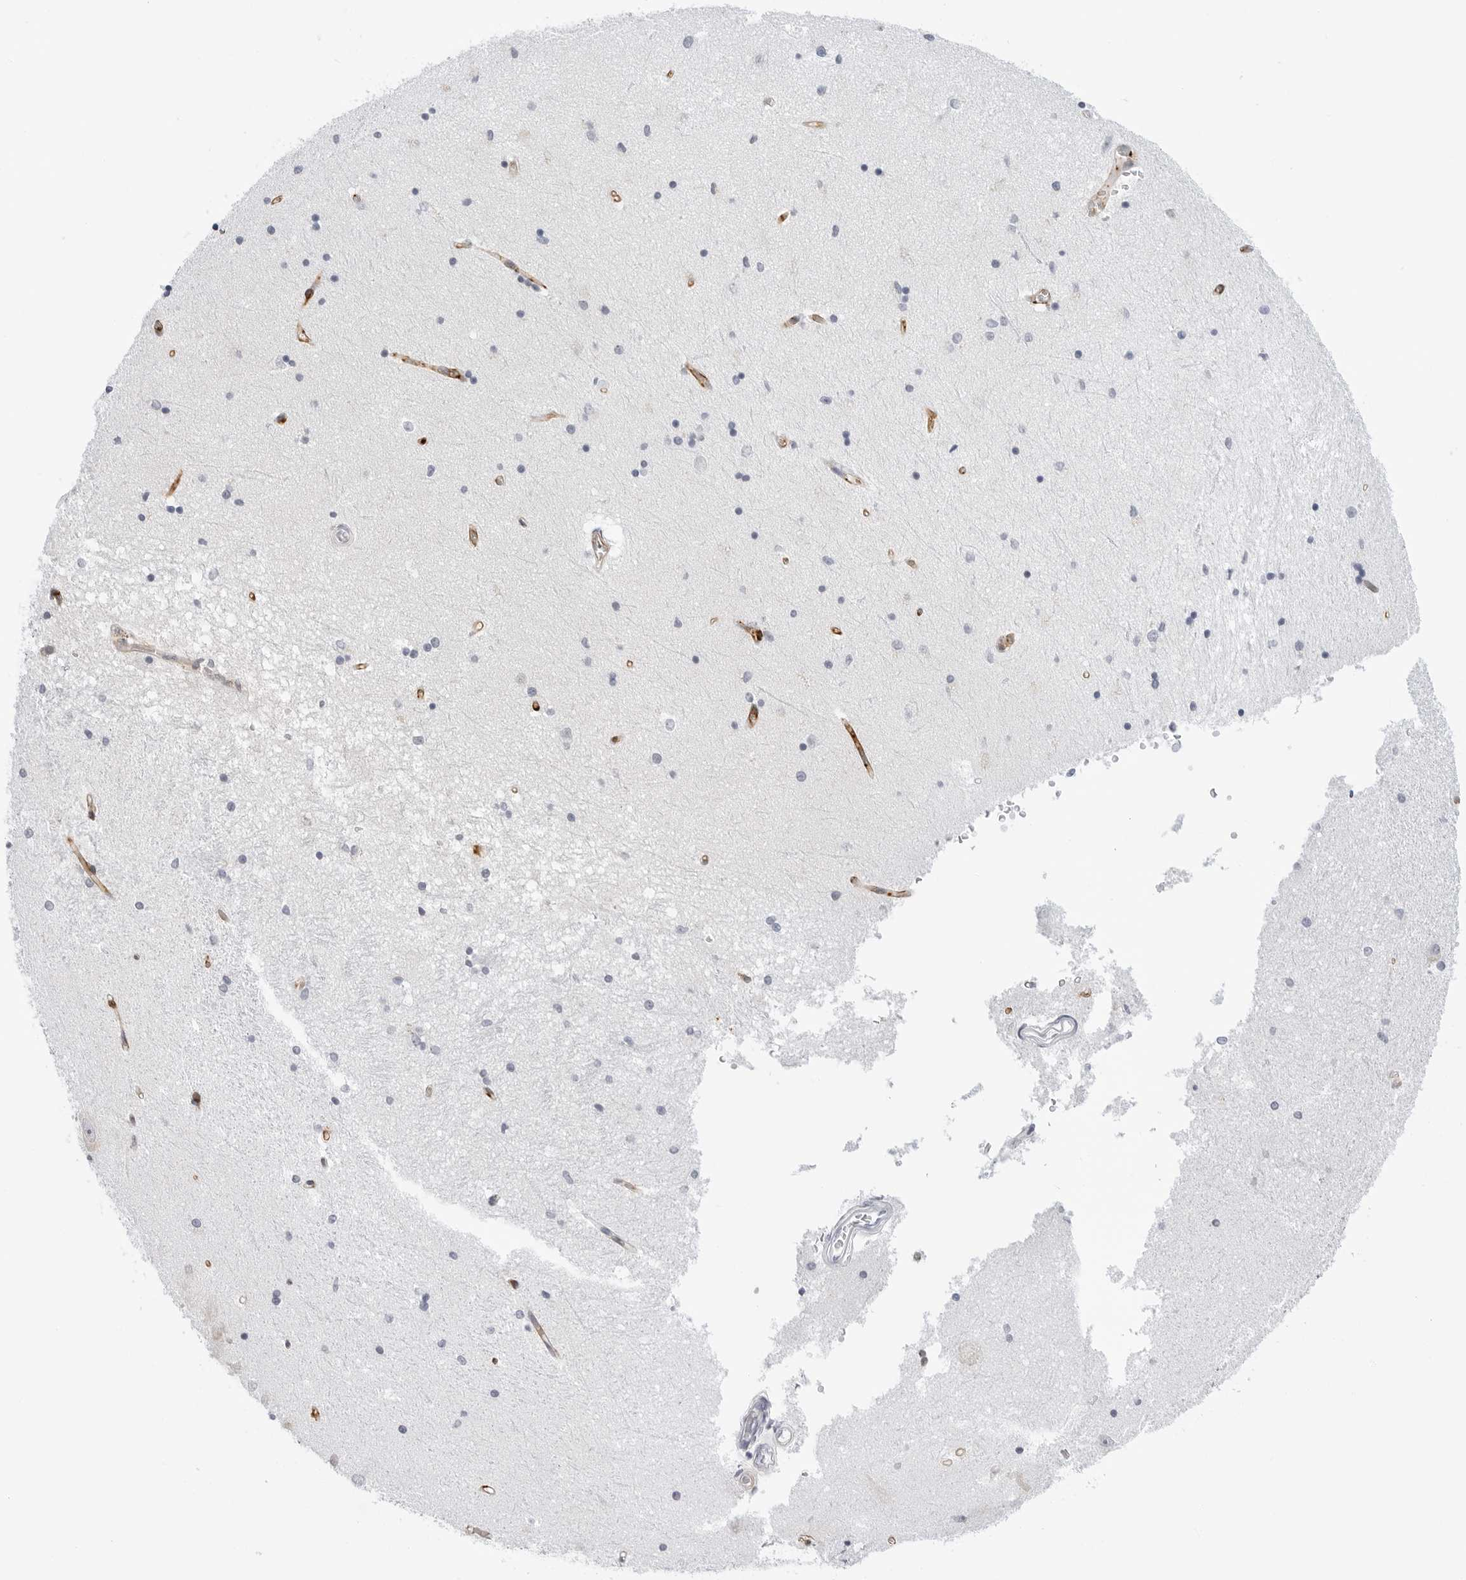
{"staining": {"intensity": "negative", "quantity": "none", "location": "none"}, "tissue": "hippocampus", "cell_type": "Glial cells", "image_type": "normal", "snomed": [{"axis": "morphology", "description": "Normal tissue, NOS"}, {"axis": "topography", "description": "Hippocampus"}], "caption": "The photomicrograph shows no significant positivity in glial cells of hippocampus.", "gene": "SLC19A1", "patient": {"sex": "male", "age": 45}}